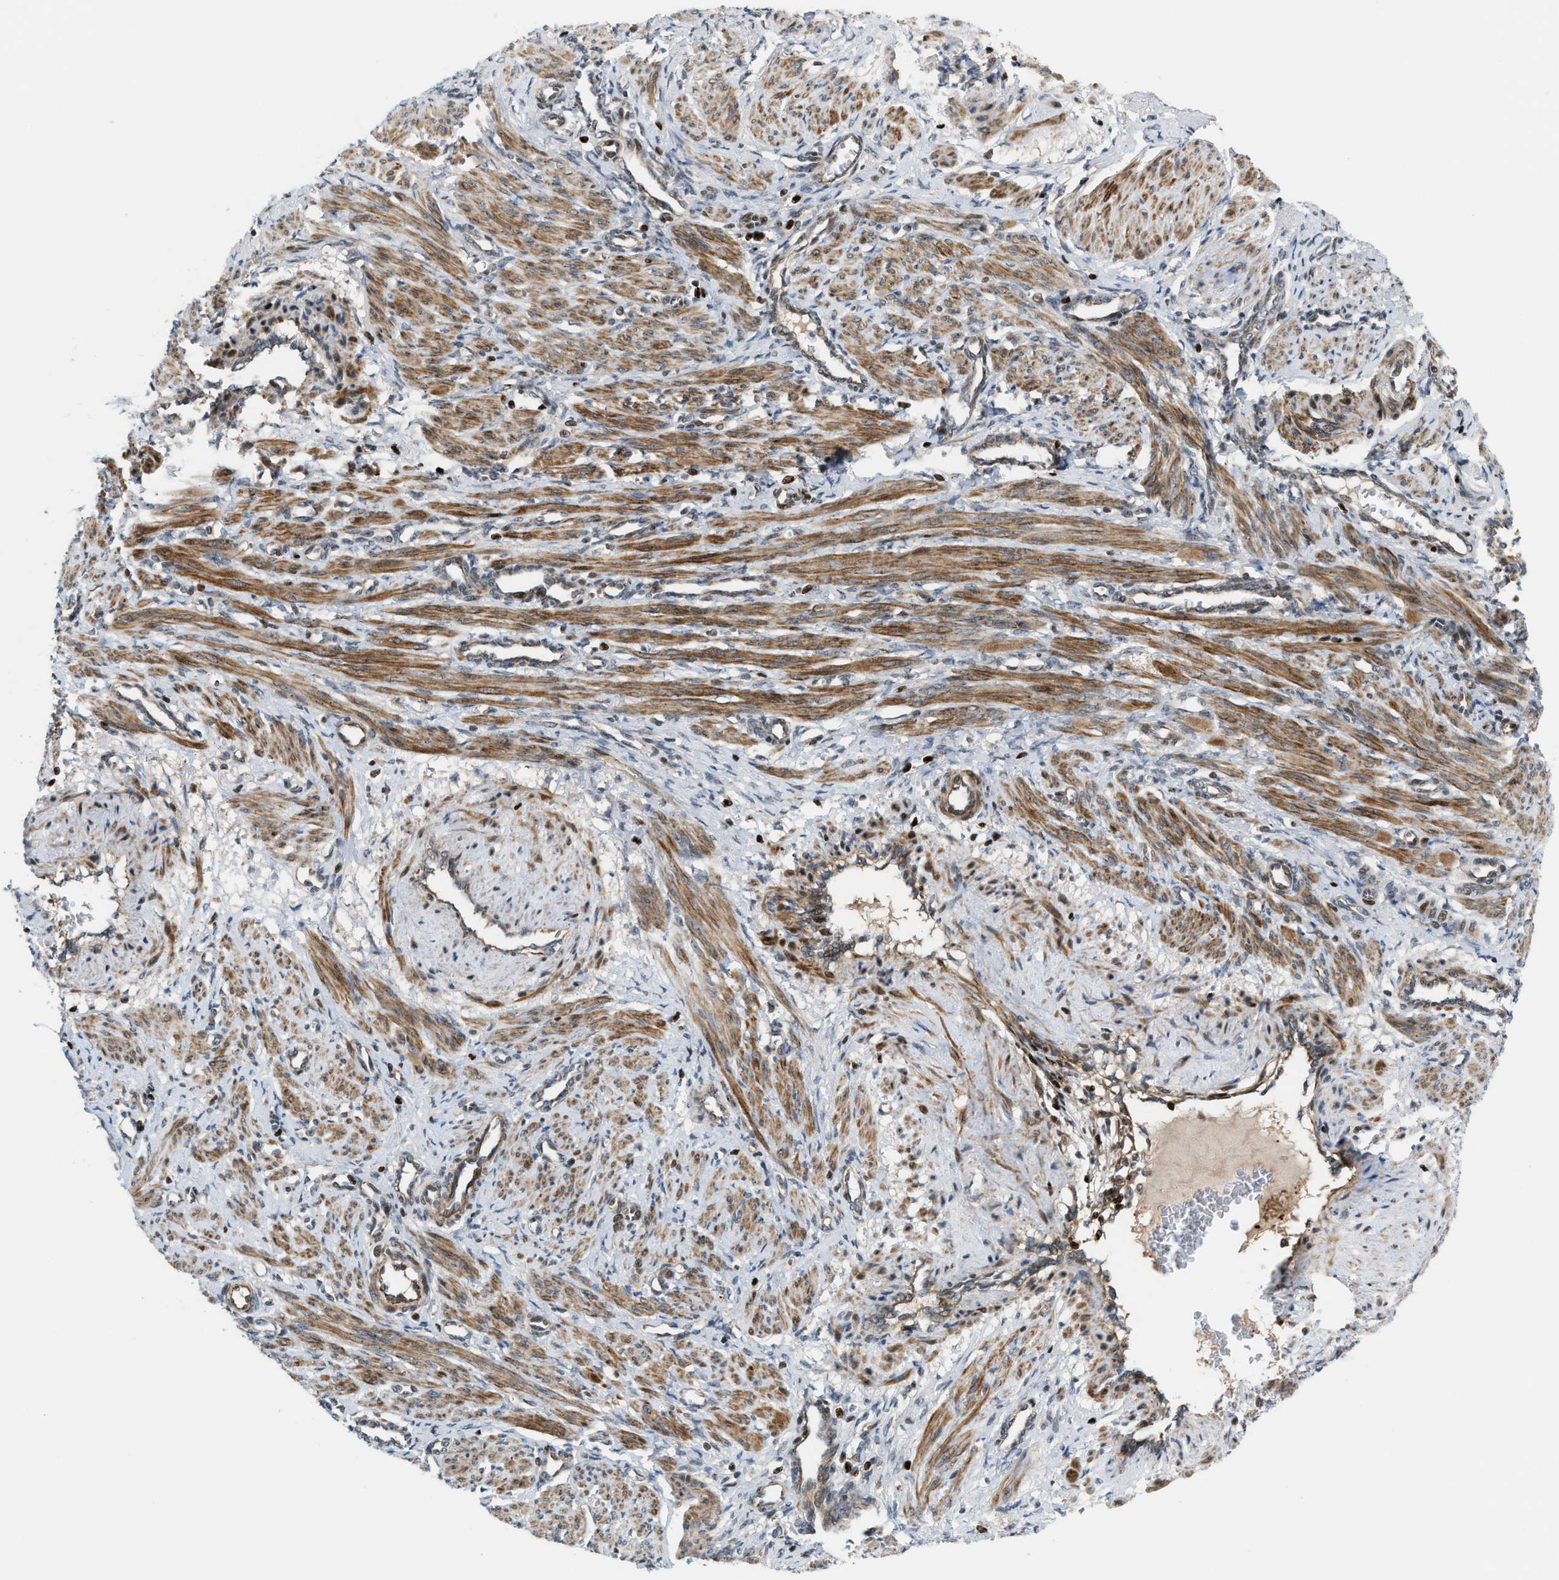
{"staining": {"intensity": "moderate", "quantity": ">75%", "location": "cytoplasmic/membranous"}, "tissue": "smooth muscle", "cell_type": "Smooth muscle cells", "image_type": "normal", "snomed": [{"axis": "morphology", "description": "Normal tissue, NOS"}, {"axis": "topography", "description": "Endometrium"}], "caption": "IHC staining of benign smooth muscle, which displays medium levels of moderate cytoplasmic/membranous positivity in approximately >75% of smooth muscle cells indicating moderate cytoplasmic/membranous protein staining. The staining was performed using DAB (brown) for protein detection and nuclei were counterstained in hematoxylin (blue).", "gene": "ZNF276", "patient": {"sex": "female", "age": 33}}